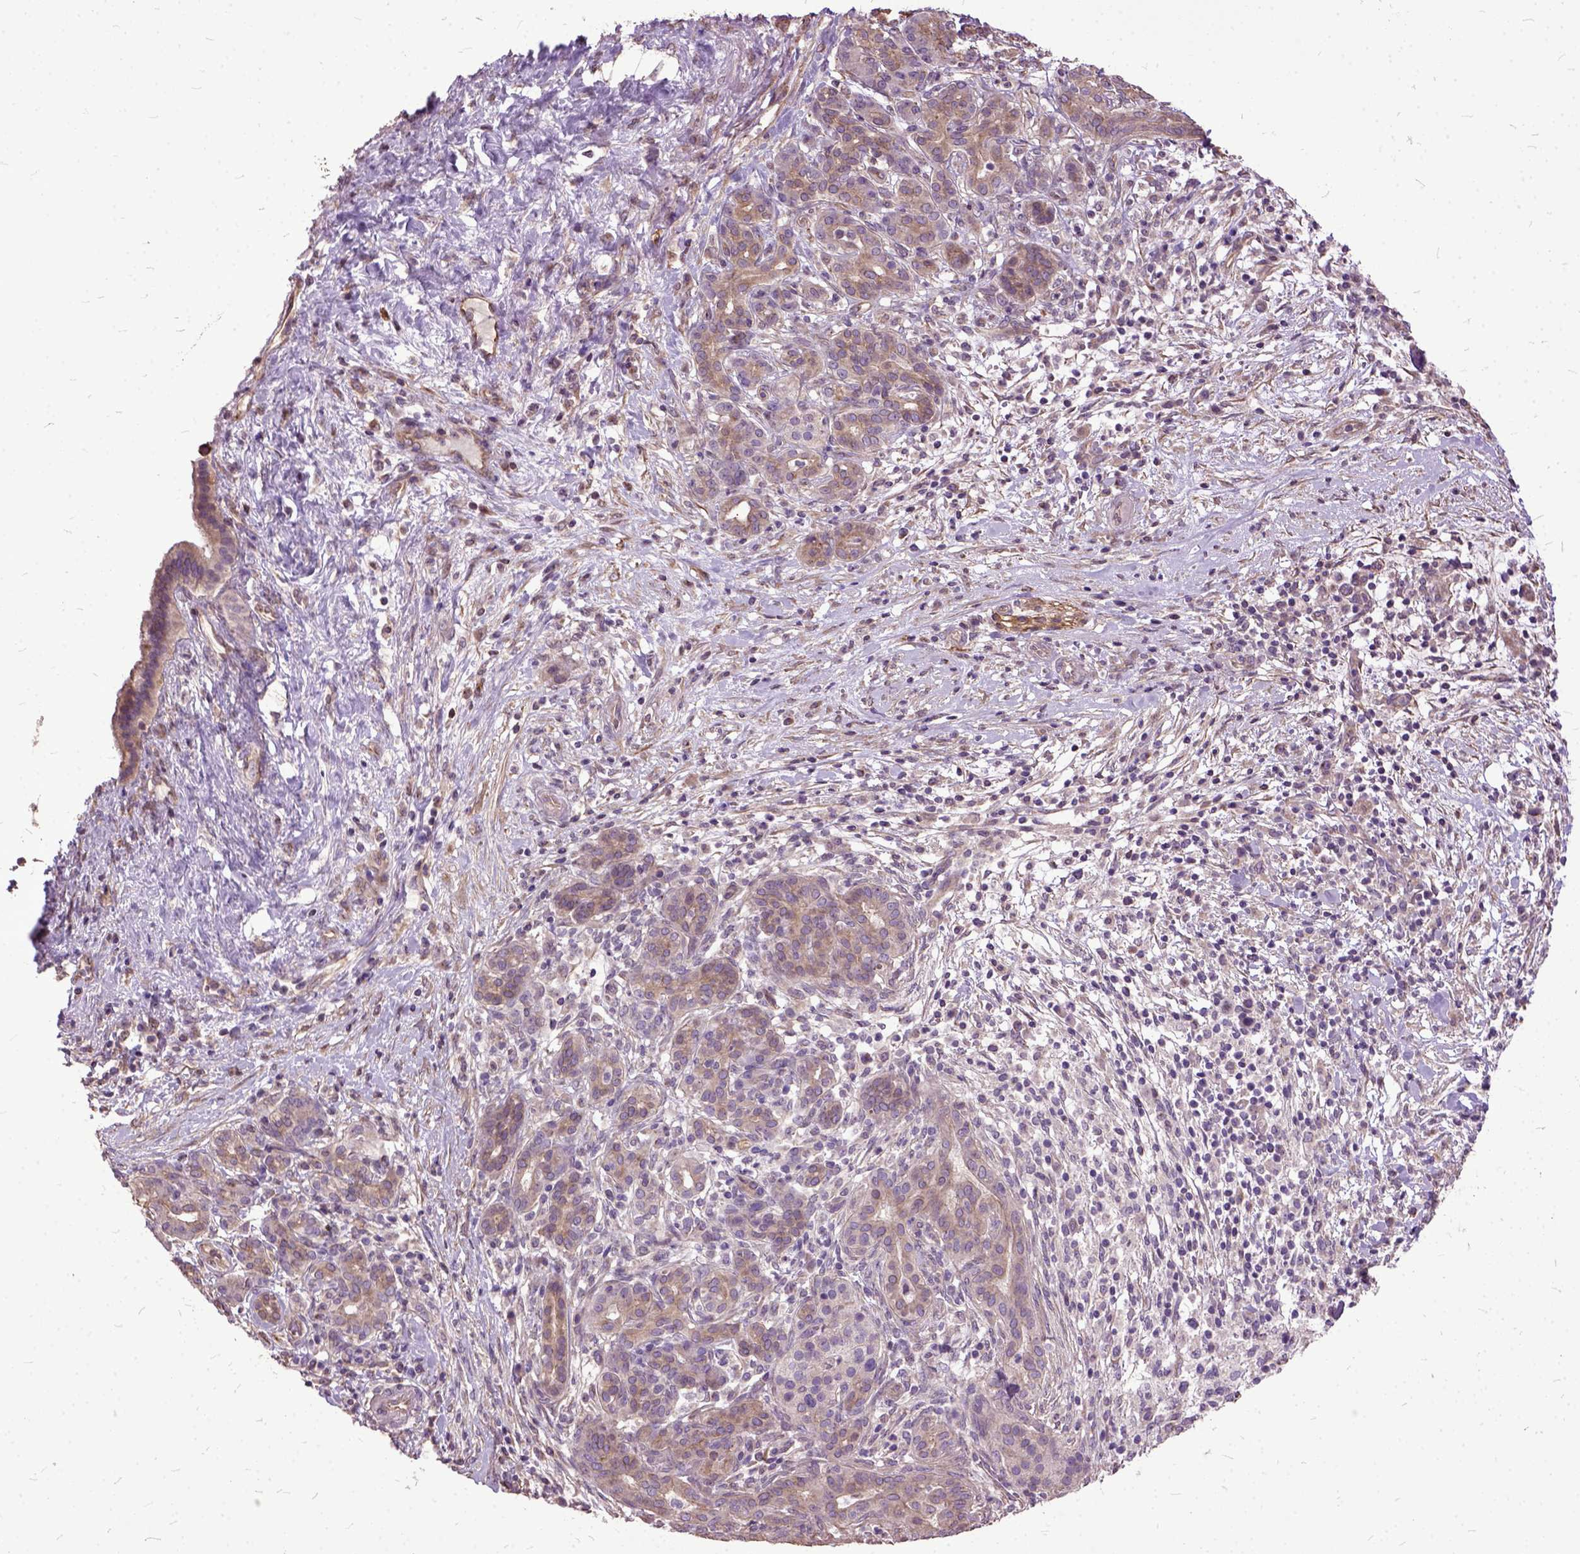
{"staining": {"intensity": "weak", "quantity": ">75%", "location": "cytoplasmic/membranous"}, "tissue": "pancreatic cancer", "cell_type": "Tumor cells", "image_type": "cancer", "snomed": [{"axis": "morphology", "description": "Adenocarcinoma, NOS"}, {"axis": "topography", "description": "Pancreas"}], "caption": "Immunohistochemical staining of adenocarcinoma (pancreatic) demonstrates low levels of weak cytoplasmic/membranous protein expression in approximately >75% of tumor cells. The protein of interest is shown in brown color, while the nuclei are stained blue.", "gene": "AREG", "patient": {"sex": "male", "age": 44}}